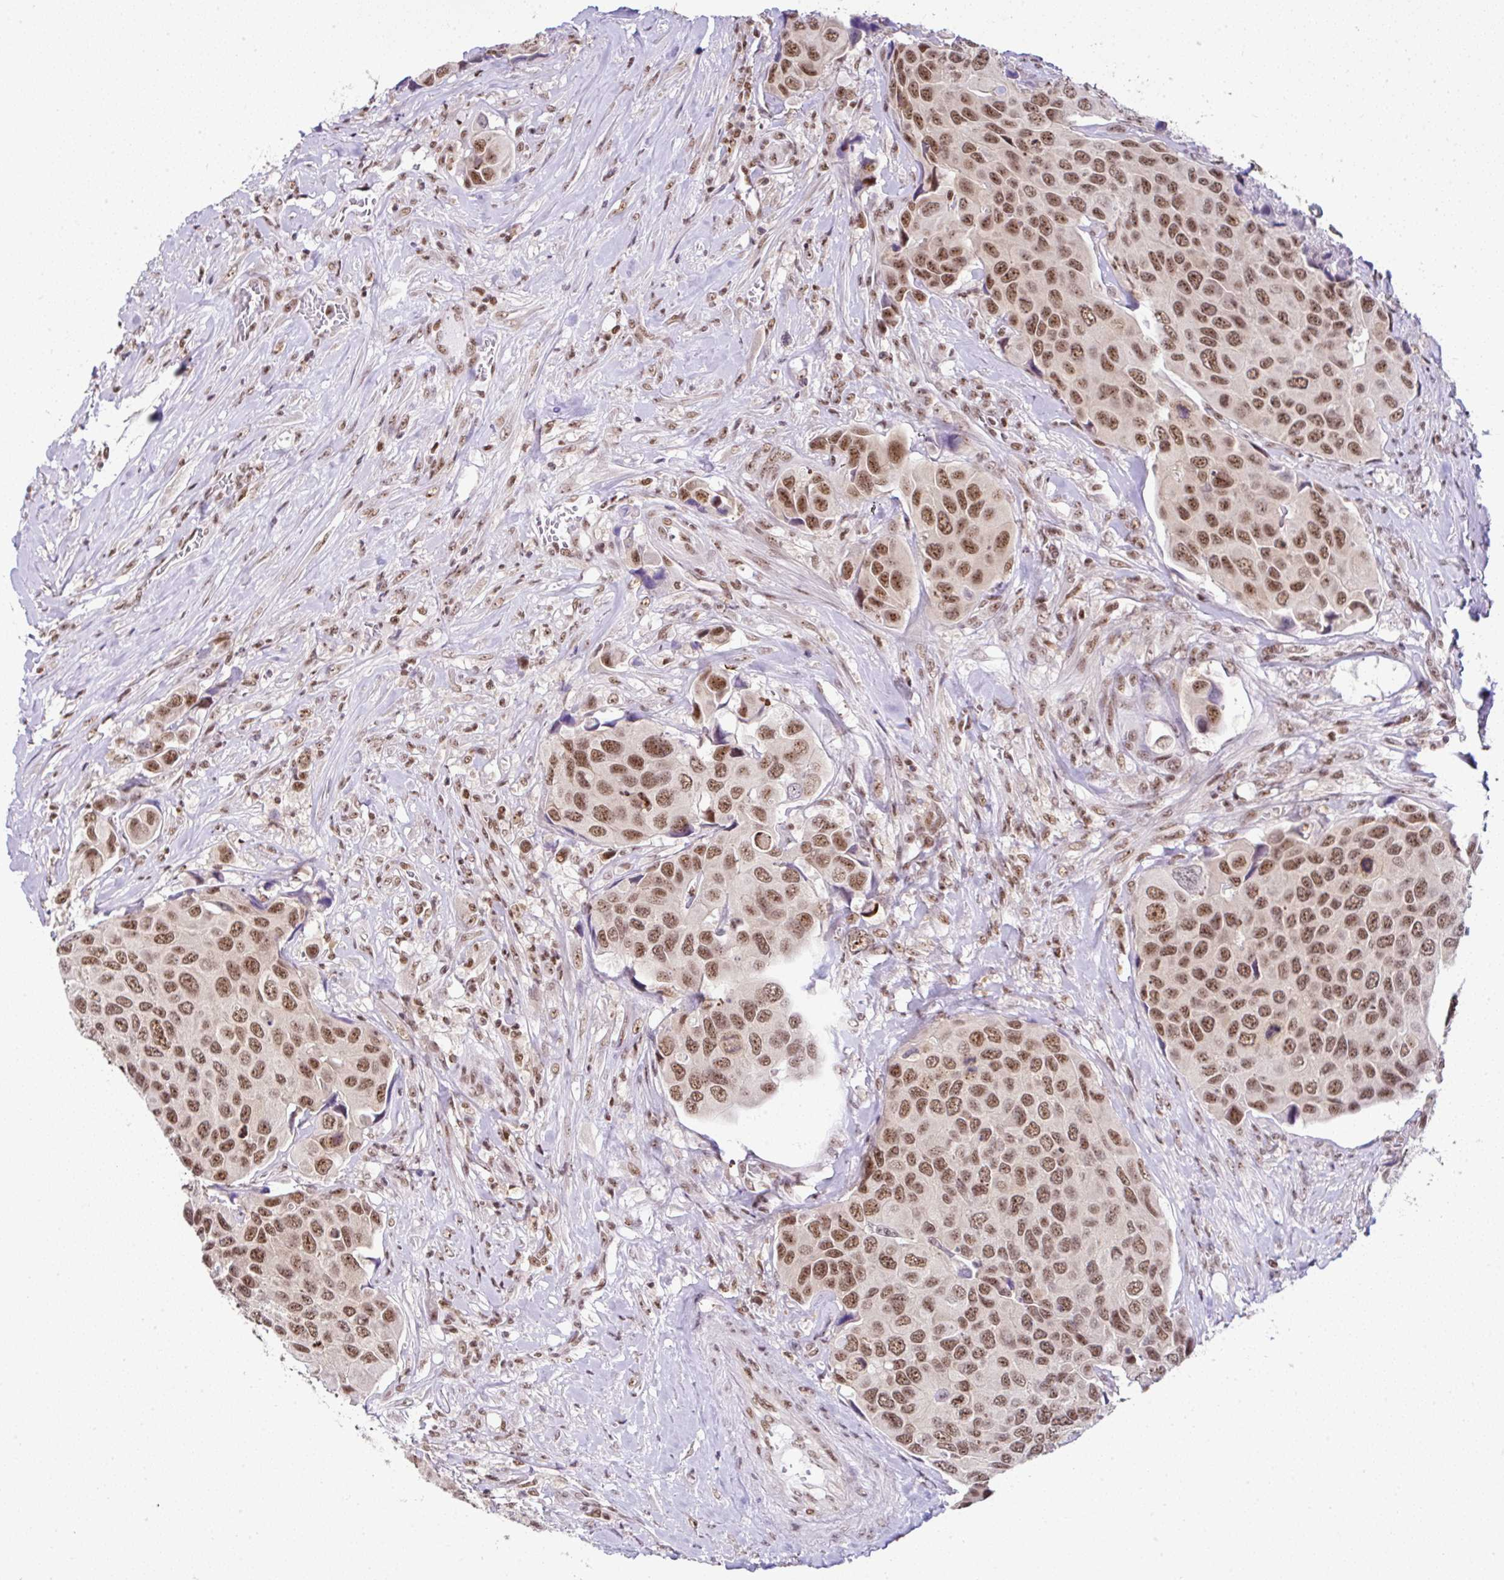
{"staining": {"intensity": "moderate", "quantity": ">75%", "location": "nuclear"}, "tissue": "urothelial cancer", "cell_type": "Tumor cells", "image_type": "cancer", "snomed": [{"axis": "morphology", "description": "Urothelial carcinoma, High grade"}, {"axis": "topography", "description": "Urinary bladder"}], "caption": "Human high-grade urothelial carcinoma stained with a protein marker demonstrates moderate staining in tumor cells.", "gene": "PTPN2", "patient": {"sex": "male", "age": 74}}